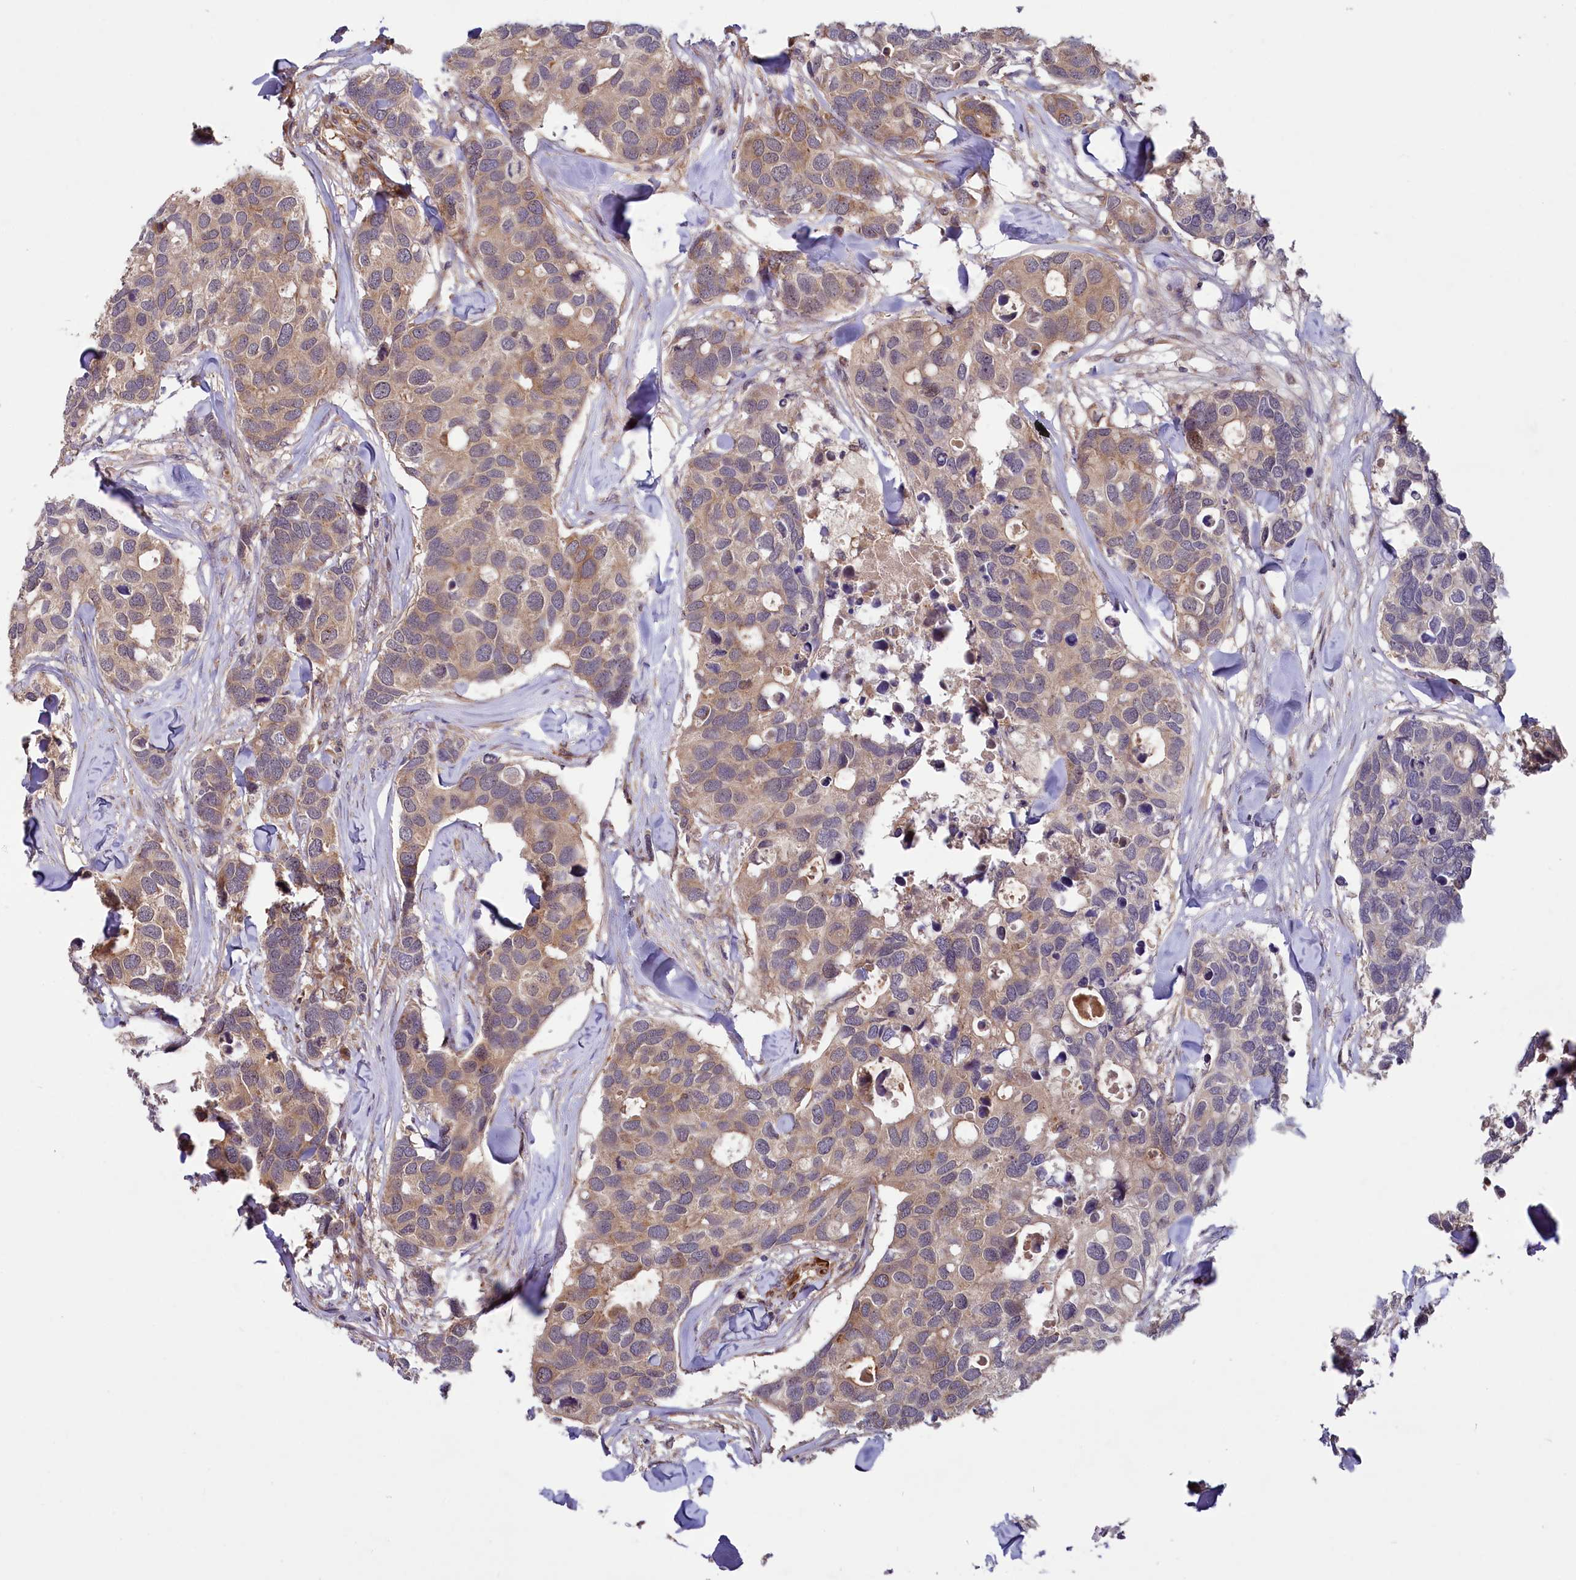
{"staining": {"intensity": "weak", "quantity": ">75%", "location": "cytoplasmic/membranous"}, "tissue": "breast cancer", "cell_type": "Tumor cells", "image_type": "cancer", "snomed": [{"axis": "morphology", "description": "Duct carcinoma"}, {"axis": "topography", "description": "Breast"}], "caption": "The photomicrograph demonstrates immunohistochemical staining of breast cancer. There is weak cytoplasmic/membranous staining is present in about >75% of tumor cells. The protein of interest is stained brown, and the nuclei are stained in blue (DAB IHC with brightfield microscopy, high magnification).", "gene": "PKN2", "patient": {"sex": "female", "age": 83}}